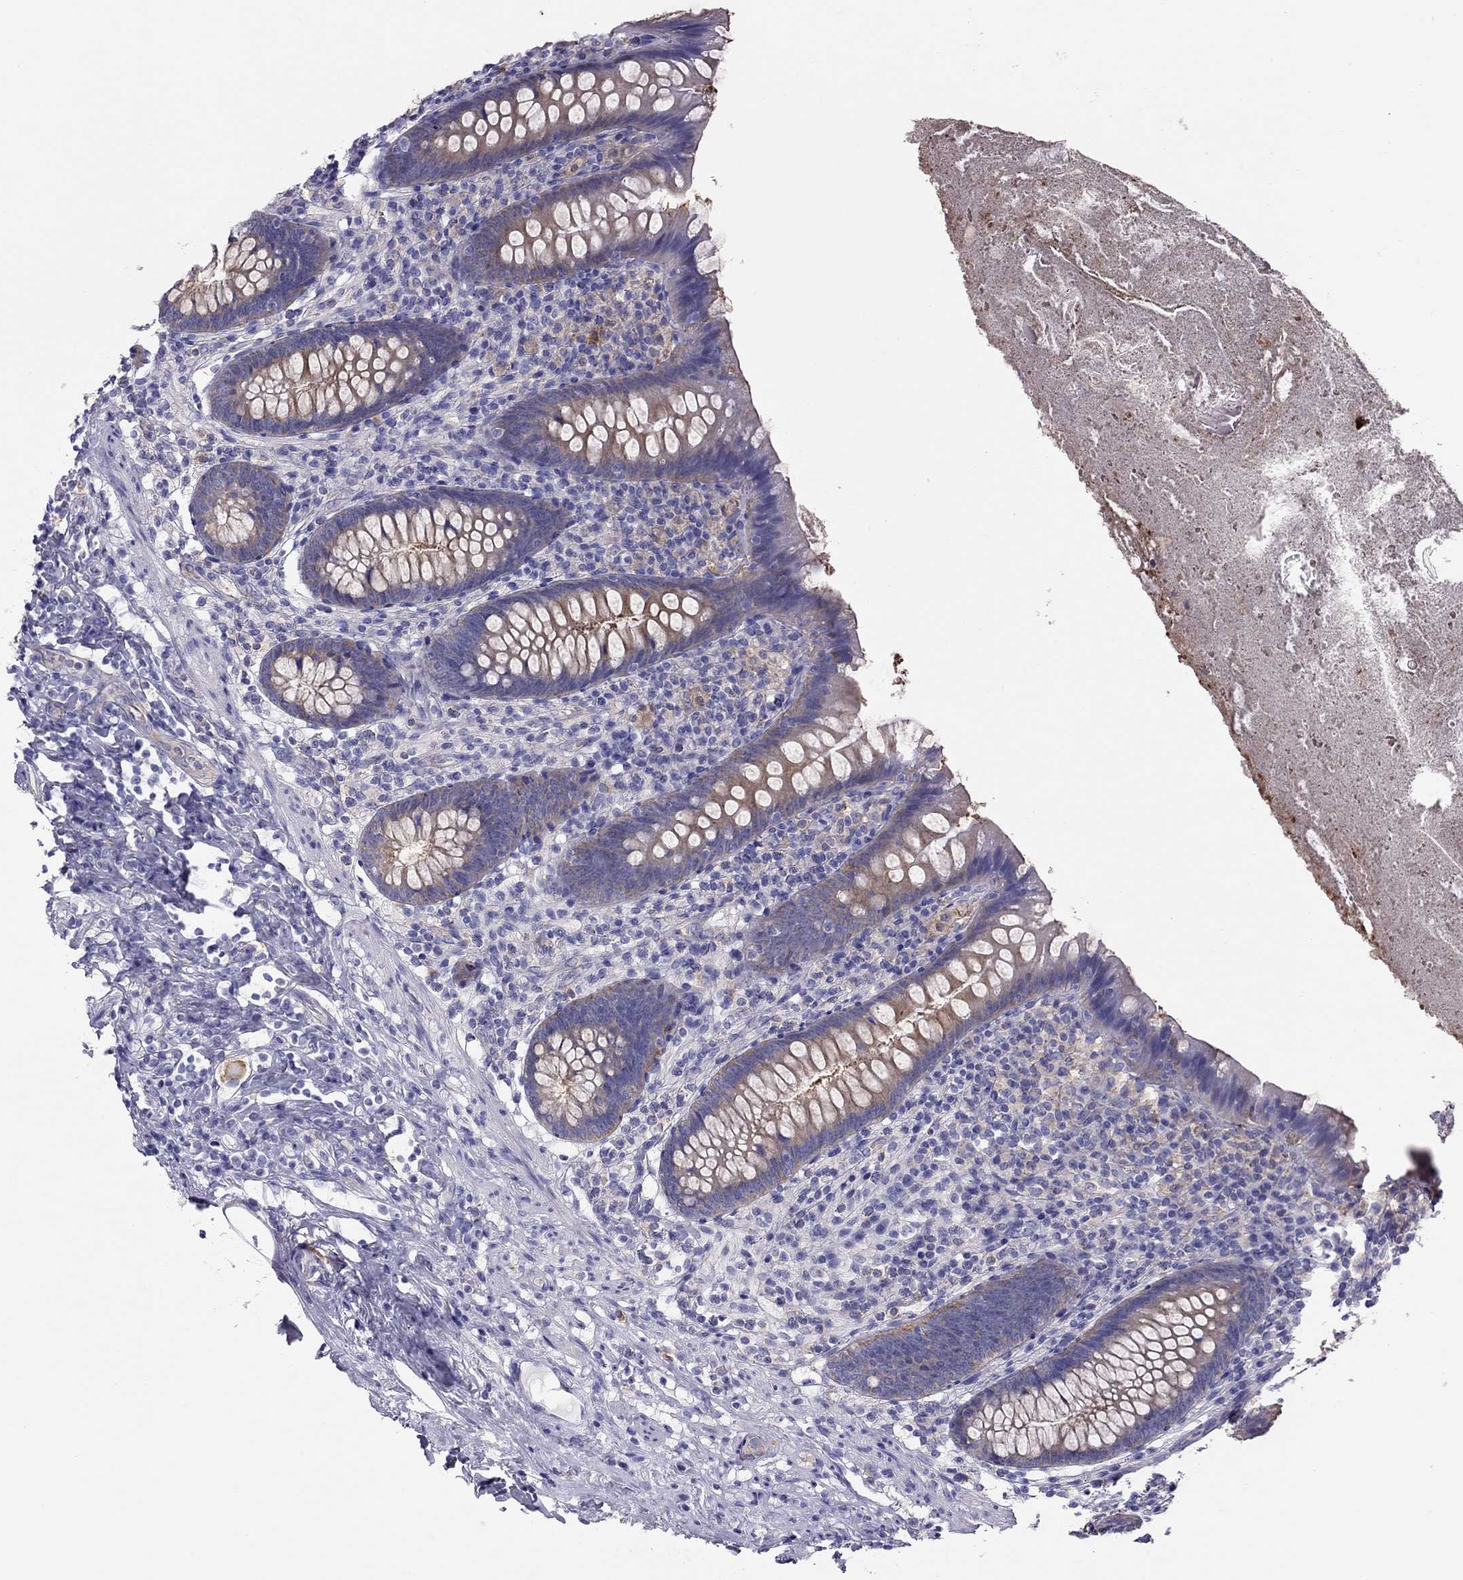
{"staining": {"intensity": "moderate", "quantity": "25%-75%", "location": "cytoplasmic/membranous"}, "tissue": "appendix", "cell_type": "Glandular cells", "image_type": "normal", "snomed": [{"axis": "morphology", "description": "Normal tissue, NOS"}, {"axis": "topography", "description": "Appendix"}], "caption": "IHC micrograph of unremarkable appendix: appendix stained using IHC demonstrates medium levels of moderate protein expression localized specifically in the cytoplasmic/membranous of glandular cells, appearing as a cytoplasmic/membranous brown color.", "gene": "ALOX15B", "patient": {"sex": "male", "age": 47}}